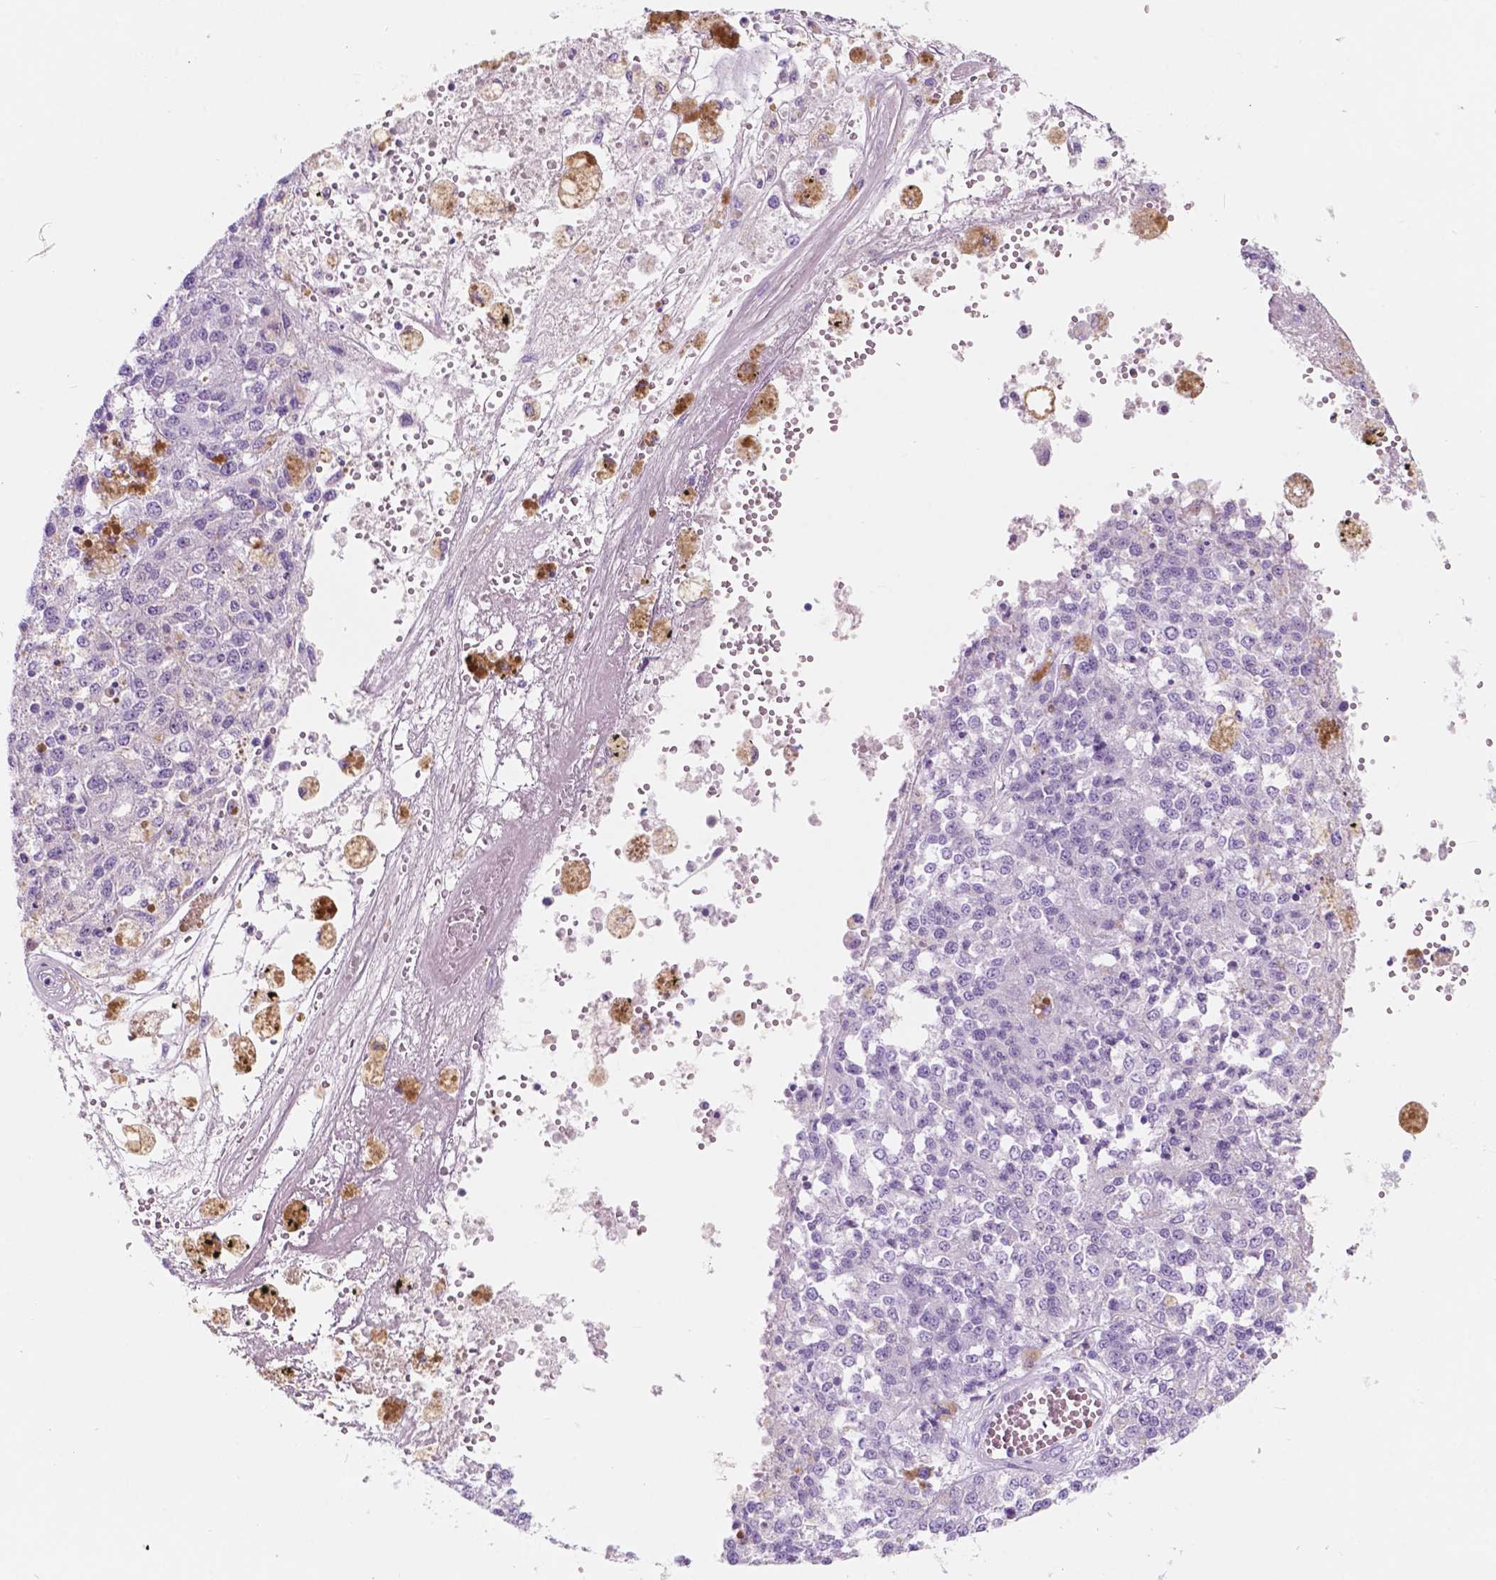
{"staining": {"intensity": "negative", "quantity": "none", "location": "none"}, "tissue": "melanoma", "cell_type": "Tumor cells", "image_type": "cancer", "snomed": [{"axis": "morphology", "description": "Malignant melanoma, Metastatic site"}, {"axis": "topography", "description": "Lymph node"}], "caption": "An image of human melanoma is negative for staining in tumor cells.", "gene": "CUZD1", "patient": {"sex": "female", "age": 64}}